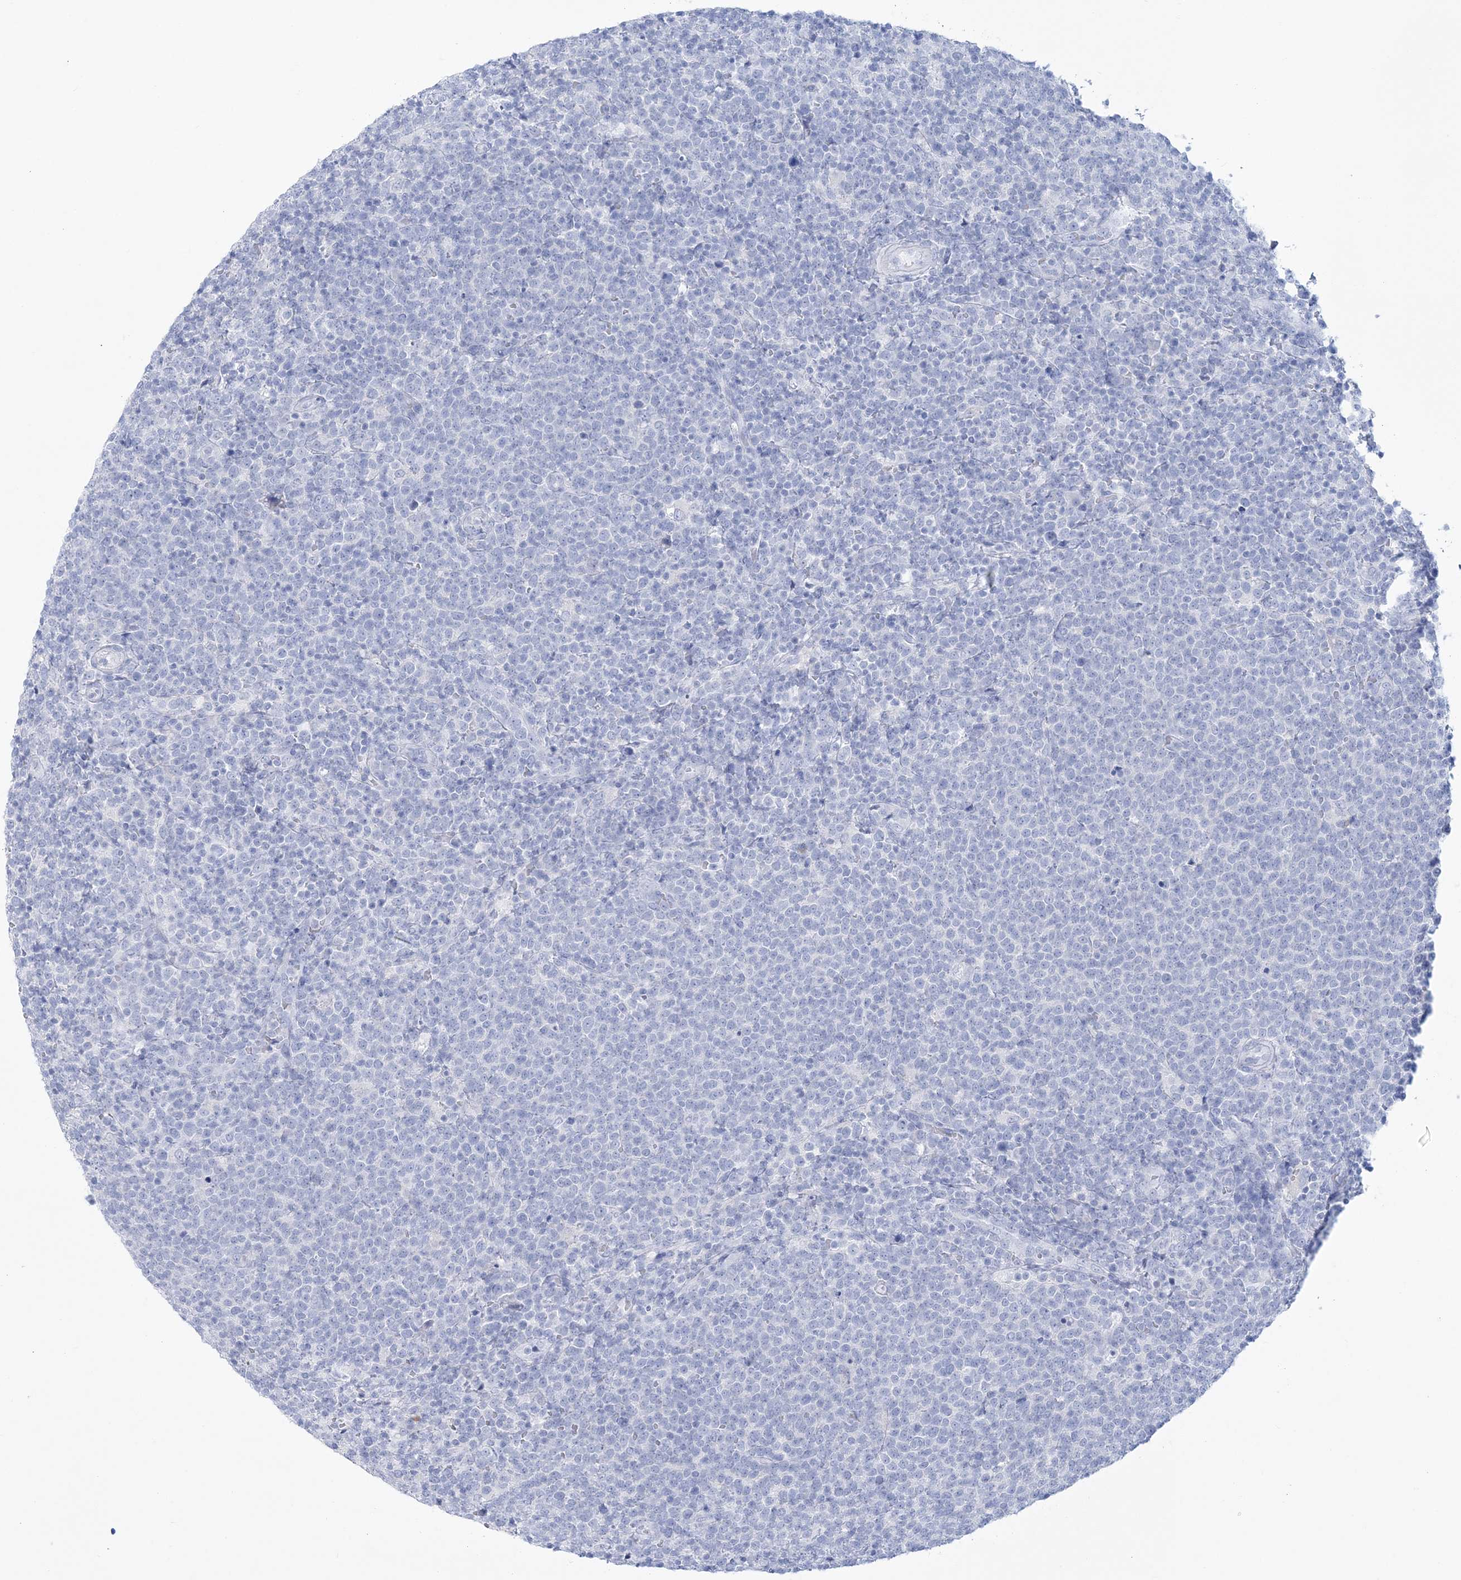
{"staining": {"intensity": "negative", "quantity": "none", "location": "none"}, "tissue": "lymphoma", "cell_type": "Tumor cells", "image_type": "cancer", "snomed": [{"axis": "morphology", "description": "Malignant lymphoma, non-Hodgkin's type, High grade"}, {"axis": "topography", "description": "Lymph node"}], "caption": "High power microscopy photomicrograph of an IHC histopathology image of high-grade malignant lymphoma, non-Hodgkin's type, revealing no significant staining in tumor cells. (DAB (3,3'-diaminobenzidine) immunohistochemistry (IHC) visualized using brightfield microscopy, high magnification).", "gene": "RBP2", "patient": {"sex": "male", "age": 61}}